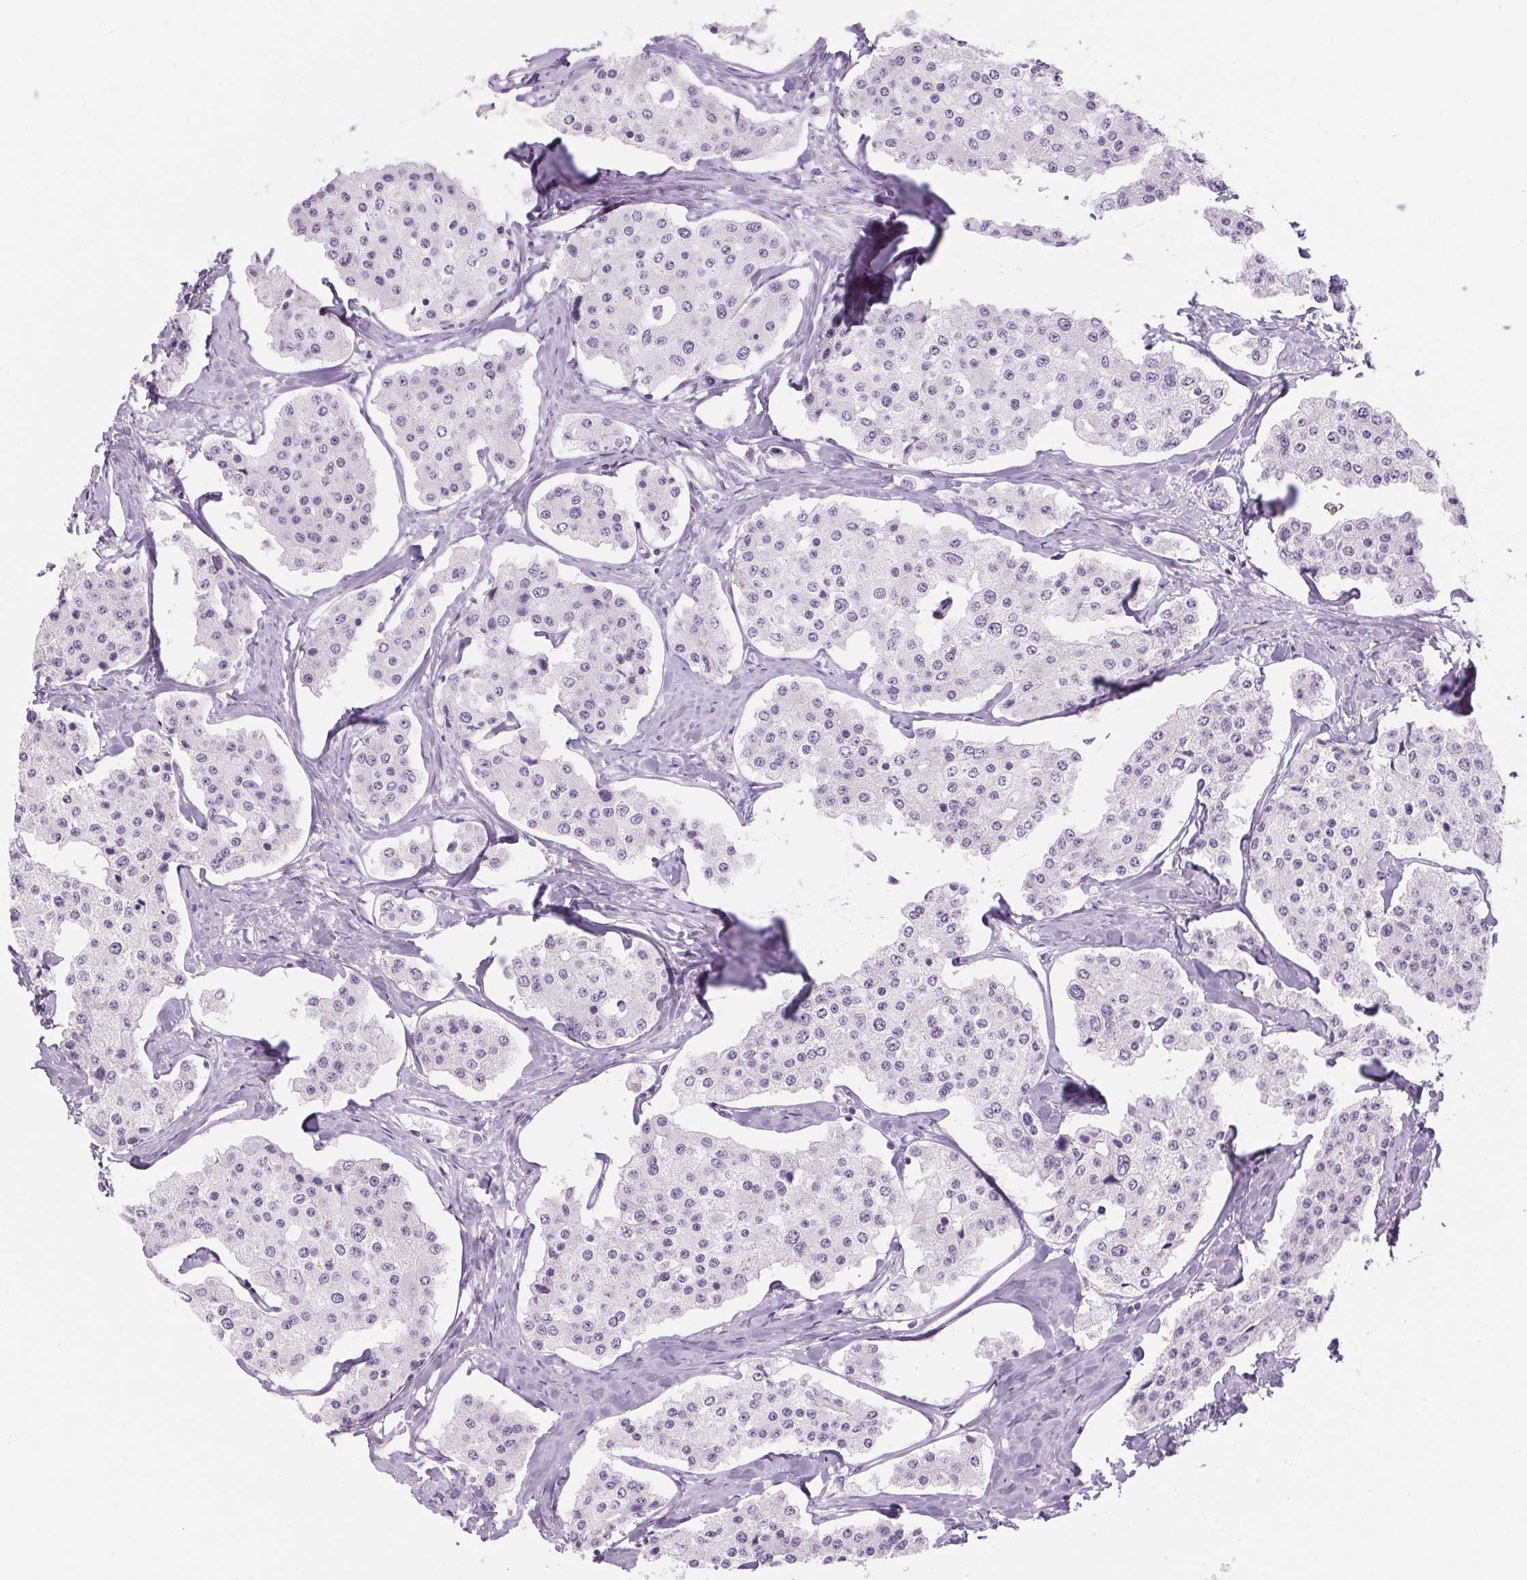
{"staining": {"intensity": "negative", "quantity": "none", "location": "none"}, "tissue": "carcinoid", "cell_type": "Tumor cells", "image_type": "cancer", "snomed": [{"axis": "morphology", "description": "Carcinoid, malignant, NOS"}, {"axis": "topography", "description": "Small intestine"}], "caption": "Tumor cells show no significant expression in carcinoid. (Stains: DAB IHC with hematoxylin counter stain, Microscopy: brightfield microscopy at high magnification).", "gene": "RPTN", "patient": {"sex": "female", "age": 65}}